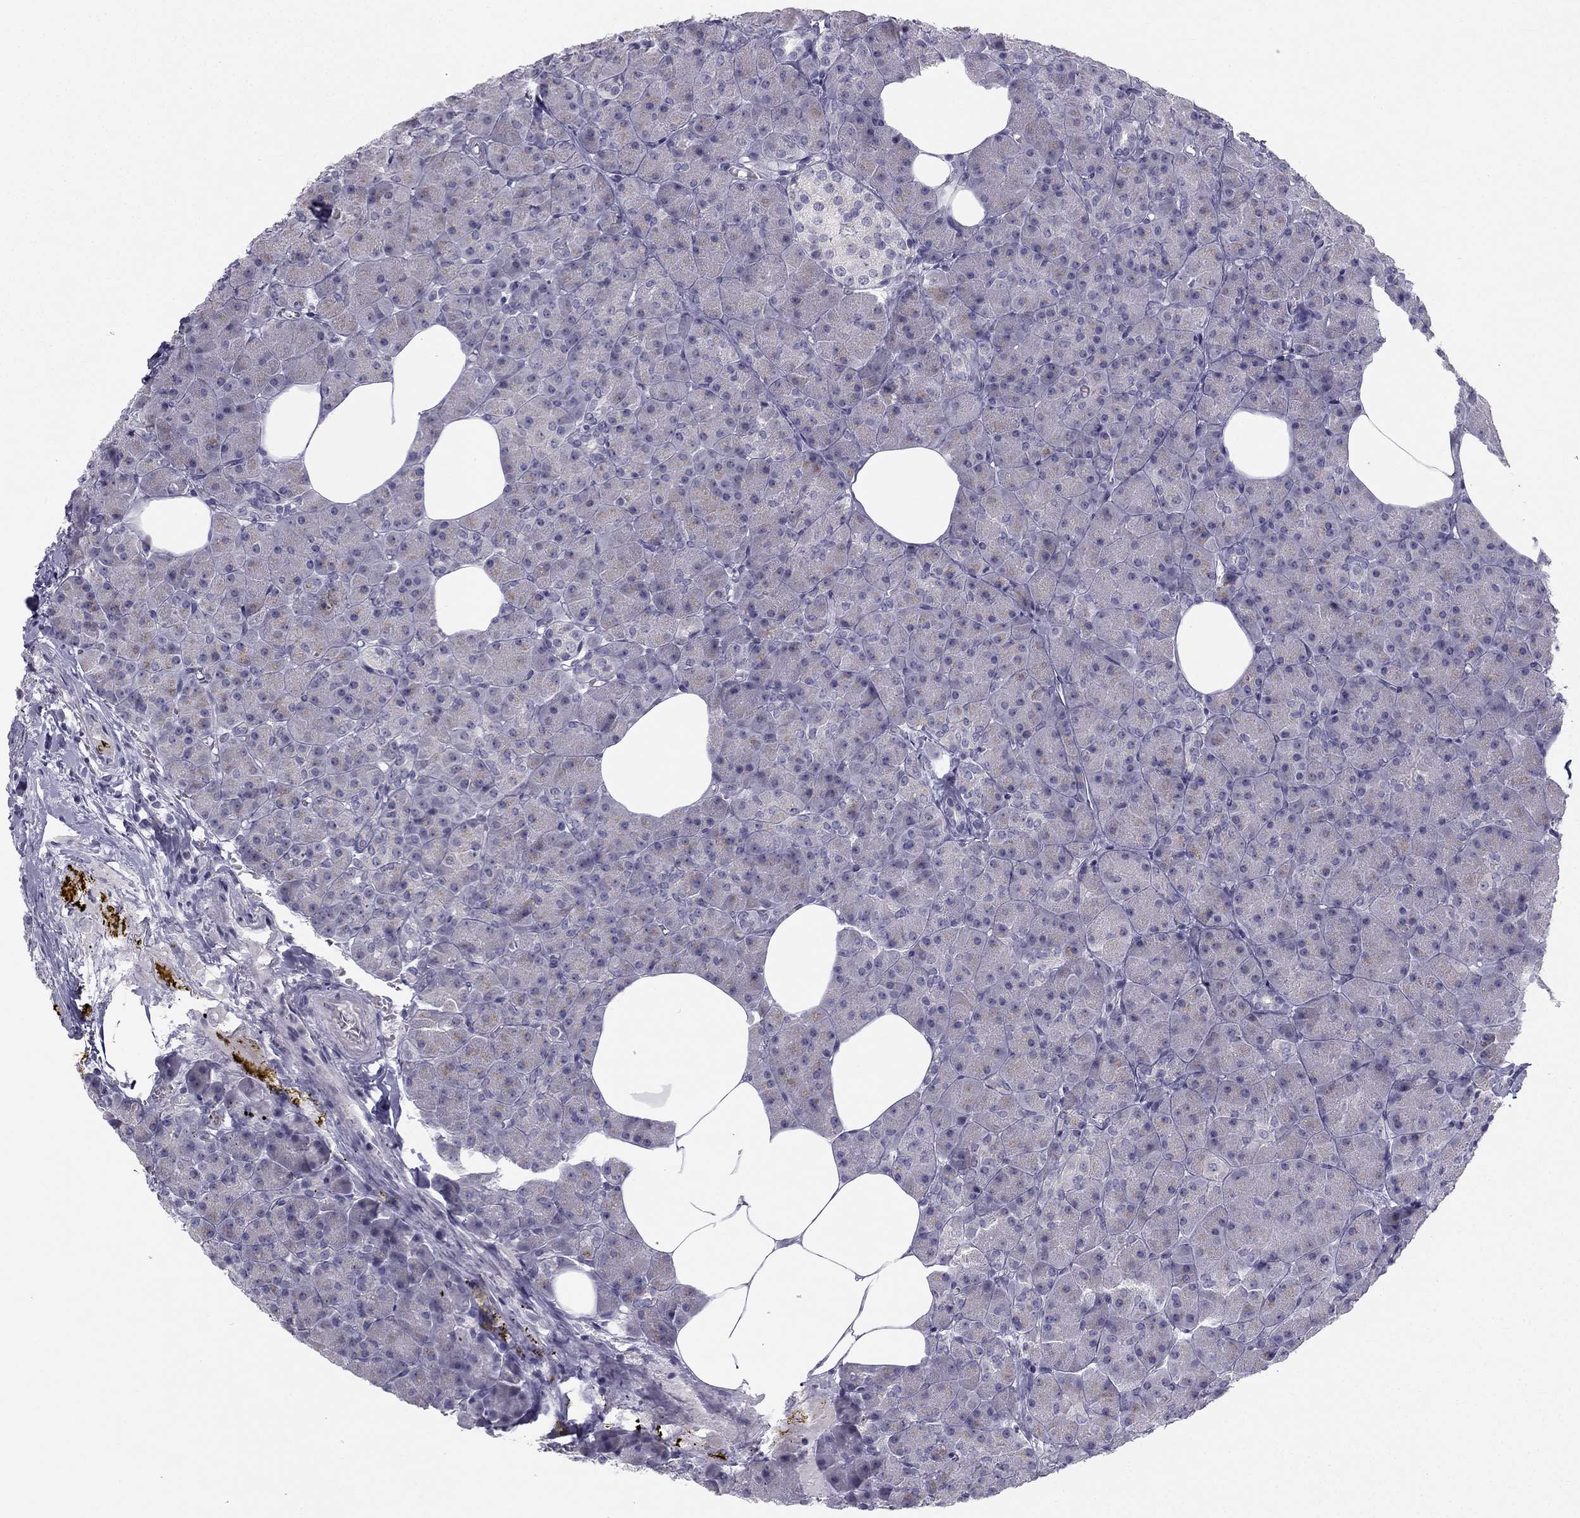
{"staining": {"intensity": "negative", "quantity": "none", "location": "none"}, "tissue": "pancreas", "cell_type": "Exocrine glandular cells", "image_type": "normal", "snomed": [{"axis": "morphology", "description": "Normal tissue, NOS"}, {"axis": "topography", "description": "Pancreas"}], "caption": "Exocrine glandular cells show no significant staining in unremarkable pancreas.", "gene": "TRPS1", "patient": {"sex": "female", "age": 45}}